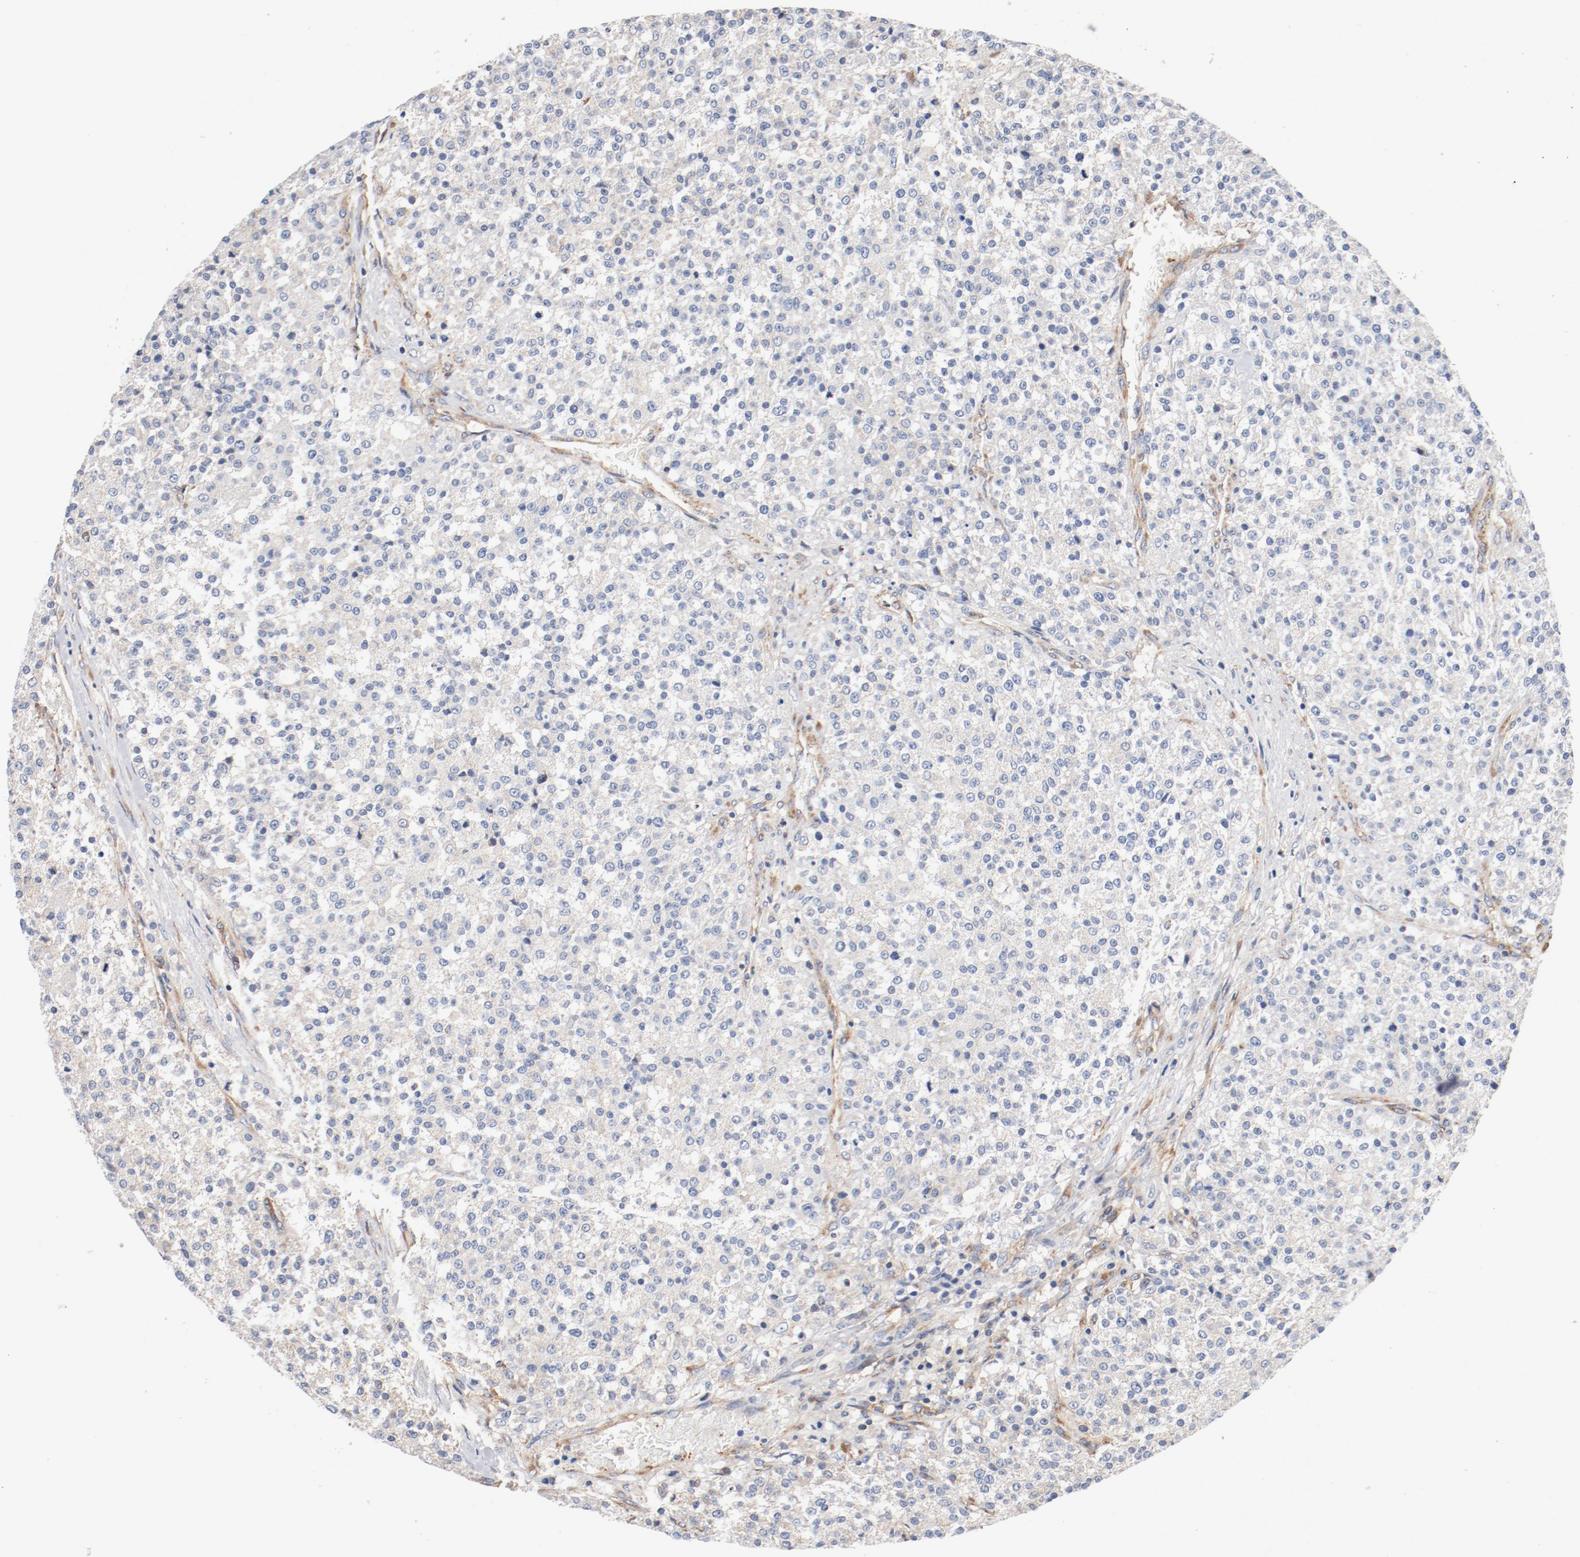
{"staining": {"intensity": "negative", "quantity": "none", "location": "none"}, "tissue": "testis cancer", "cell_type": "Tumor cells", "image_type": "cancer", "snomed": [{"axis": "morphology", "description": "Seminoma, NOS"}, {"axis": "topography", "description": "Testis"}], "caption": "A high-resolution image shows IHC staining of seminoma (testis), which shows no significant expression in tumor cells.", "gene": "ILK", "patient": {"sex": "male", "age": 59}}